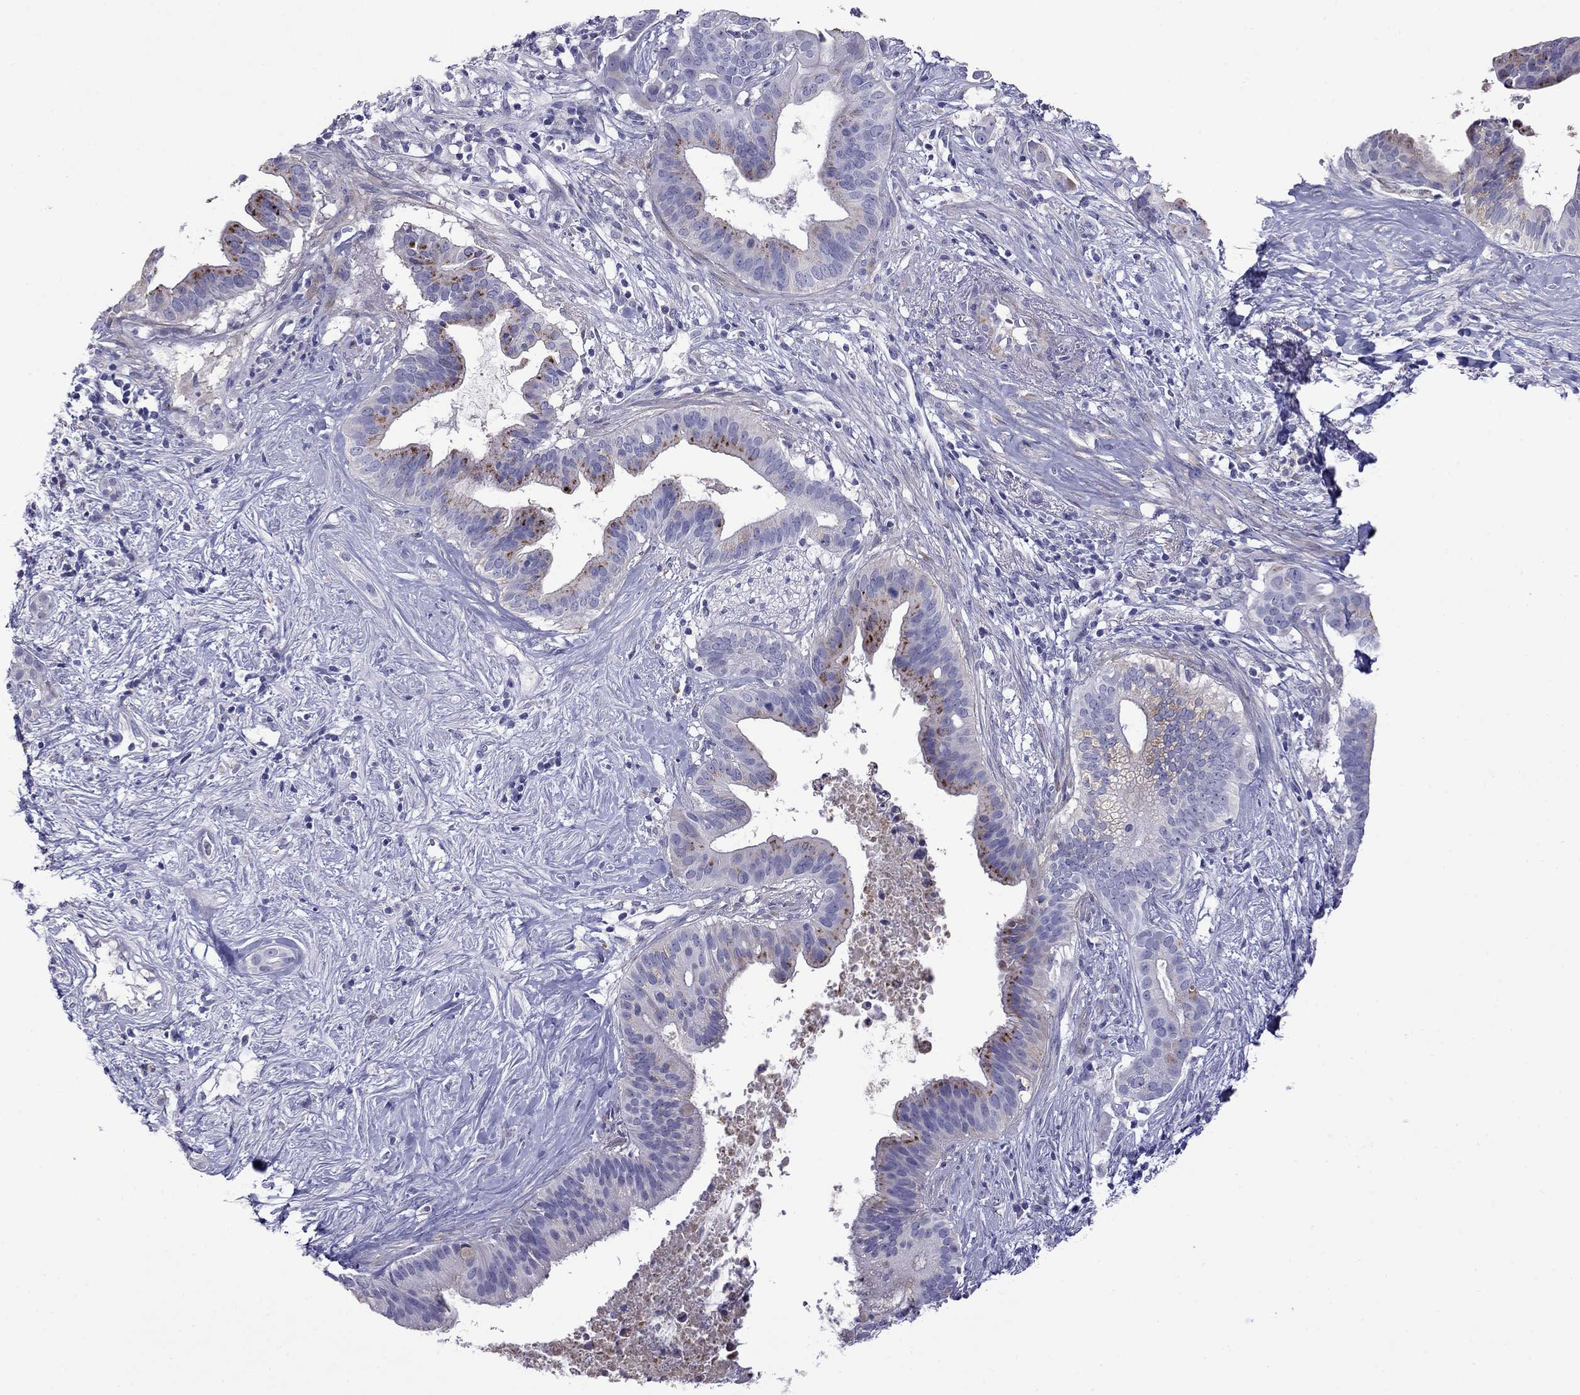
{"staining": {"intensity": "negative", "quantity": "none", "location": "none"}, "tissue": "pancreatic cancer", "cell_type": "Tumor cells", "image_type": "cancer", "snomed": [{"axis": "morphology", "description": "Adenocarcinoma, NOS"}, {"axis": "topography", "description": "Pancreas"}], "caption": "Immunohistochemical staining of adenocarcinoma (pancreatic) shows no significant staining in tumor cells. (Stains: DAB (3,3'-diaminobenzidine) immunohistochemistry with hematoxylin counter stain, Microscopy: brightfield microscopy at high magnification).", "gene": "STAR", "patient": {"sex": "male", "age": 61}}